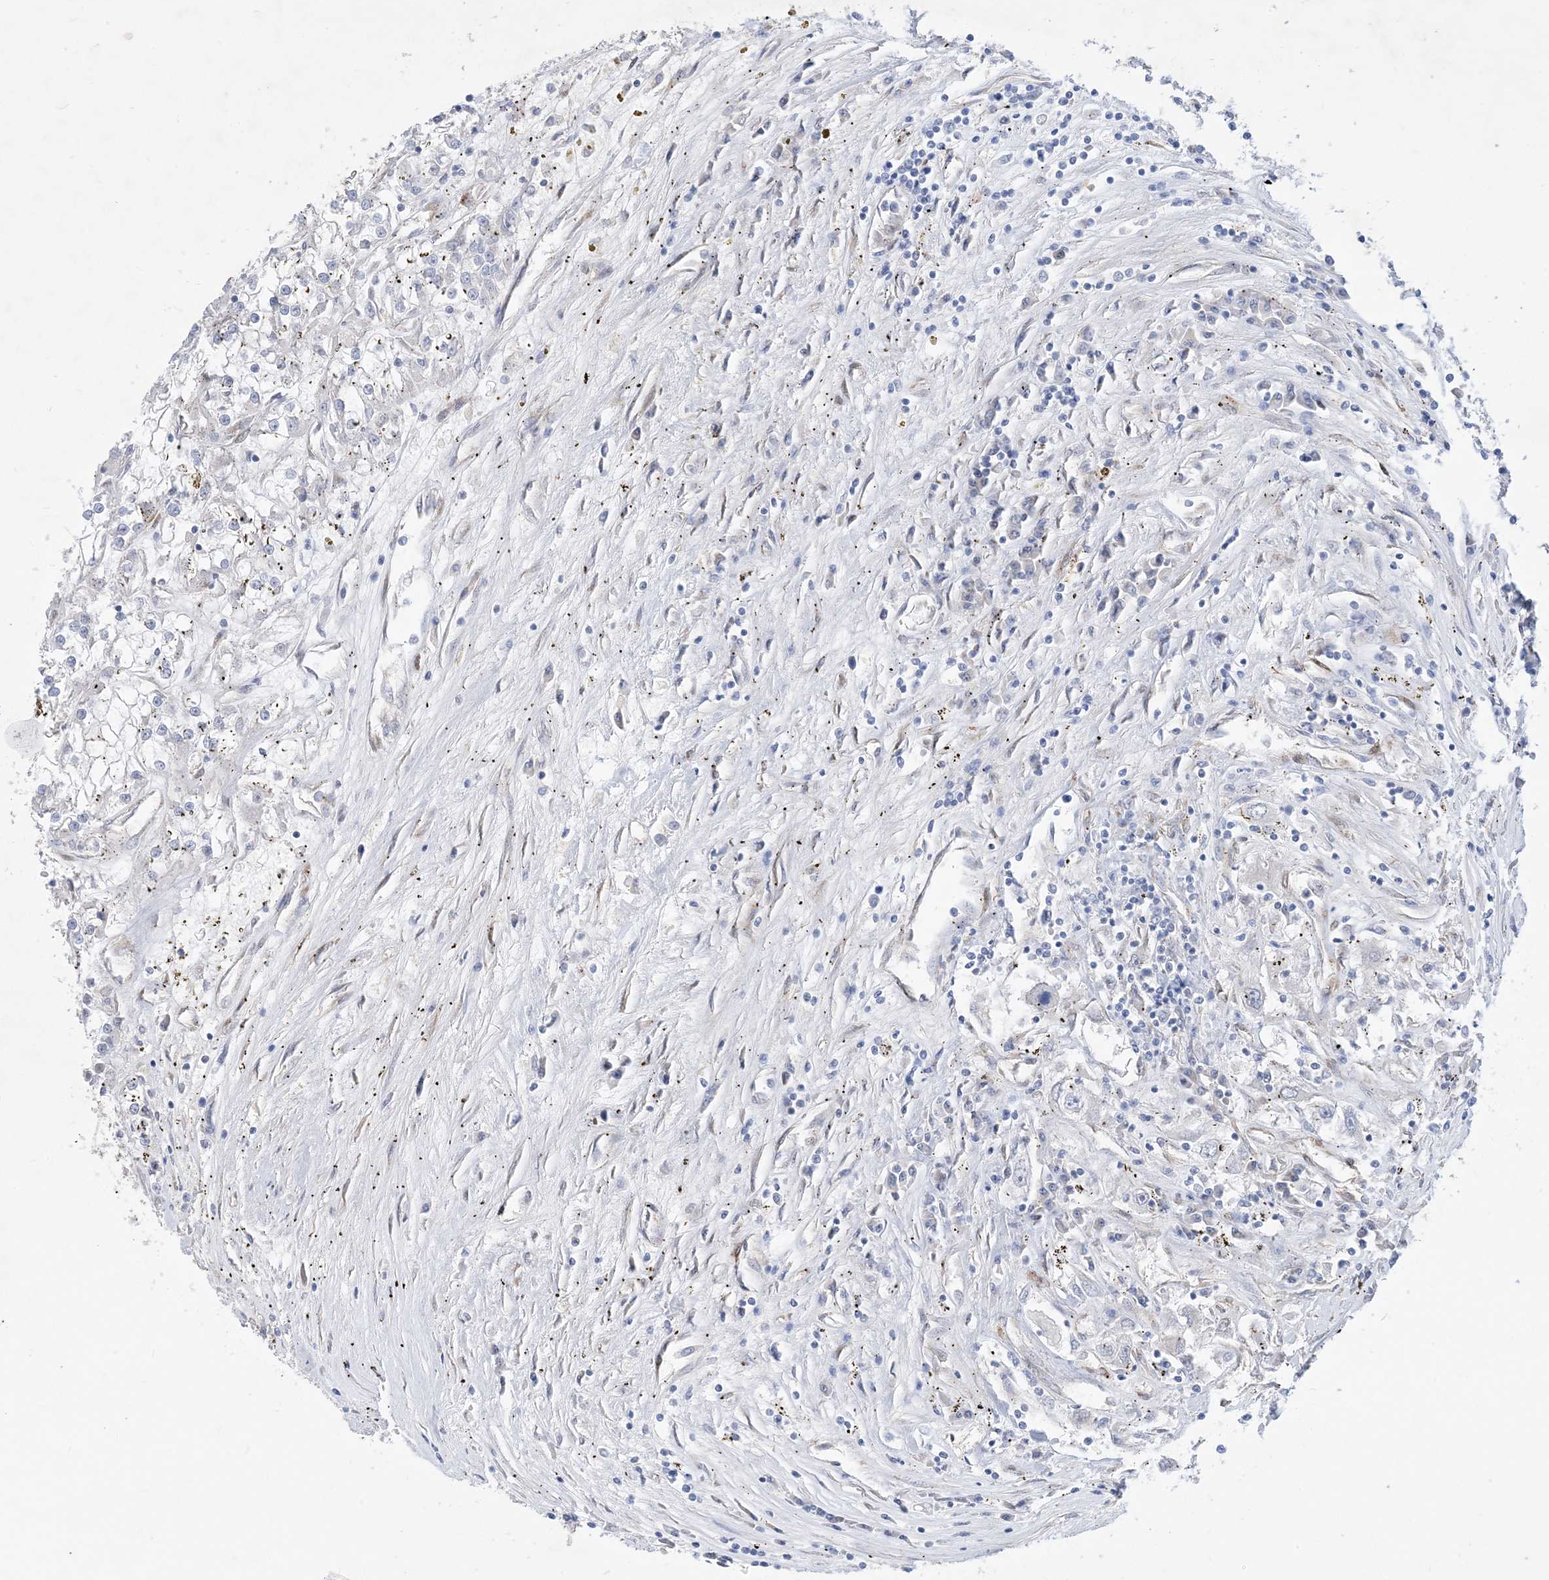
{"staining": {"intensity": "negative", "quantity": "none", "location": "none"}, "tissue": "renal cancer", "cell_type": "Tumor cells", "image_type": "cancer", "snomed": [{"axis": "morphology", "description": "Adenocarcinoma, NOS"}, {"axis": "topography", "description": "Kidney"}], "caption": "An immunohistochemistry photomicrograph of renal cancer is shown. There is no staining in tumor cells of renal cancer.", "gene": "RBMS3", "patient": {"sex": "female", "age": 52}}